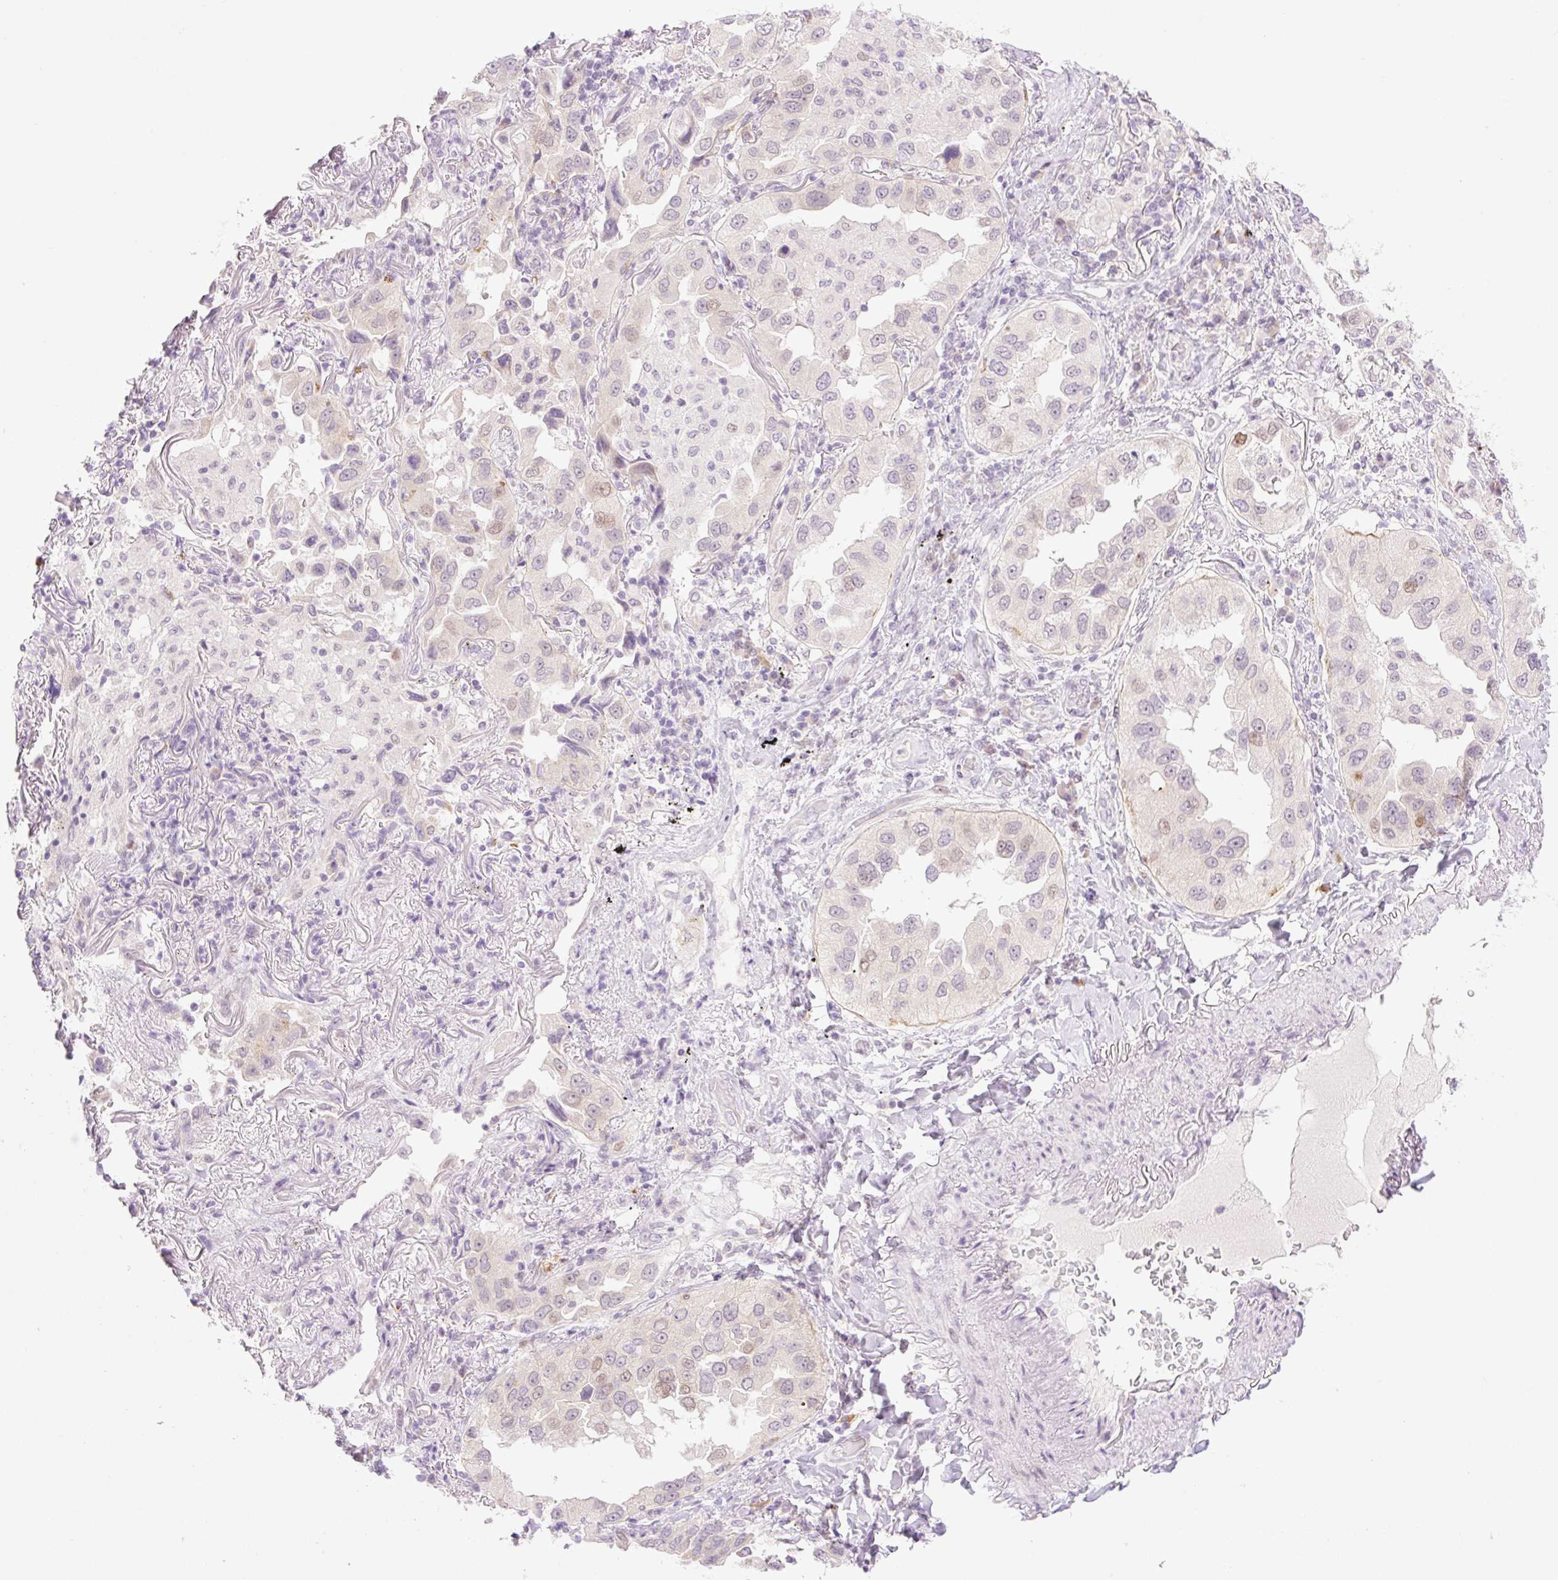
{"staining": {"intensity": "weak", "quantity": "<25%", "location": "nuclear"}, "tissue": "lung cancer", "cell_type": "Tumor cells", "image_type": "cancer", "snomed": [{"axis": "morphology", "description": "Adenocarcinoma, NOS"}, {"axis": "topography", "description": "Lung"}], "caption": "Immunohistochemical staining of human lung cancer (adenocarcinoma) shows no significant positivity in tumor cells.", "gene": "SPRYD4", "patient": {"sex": "female", "age": 69}}